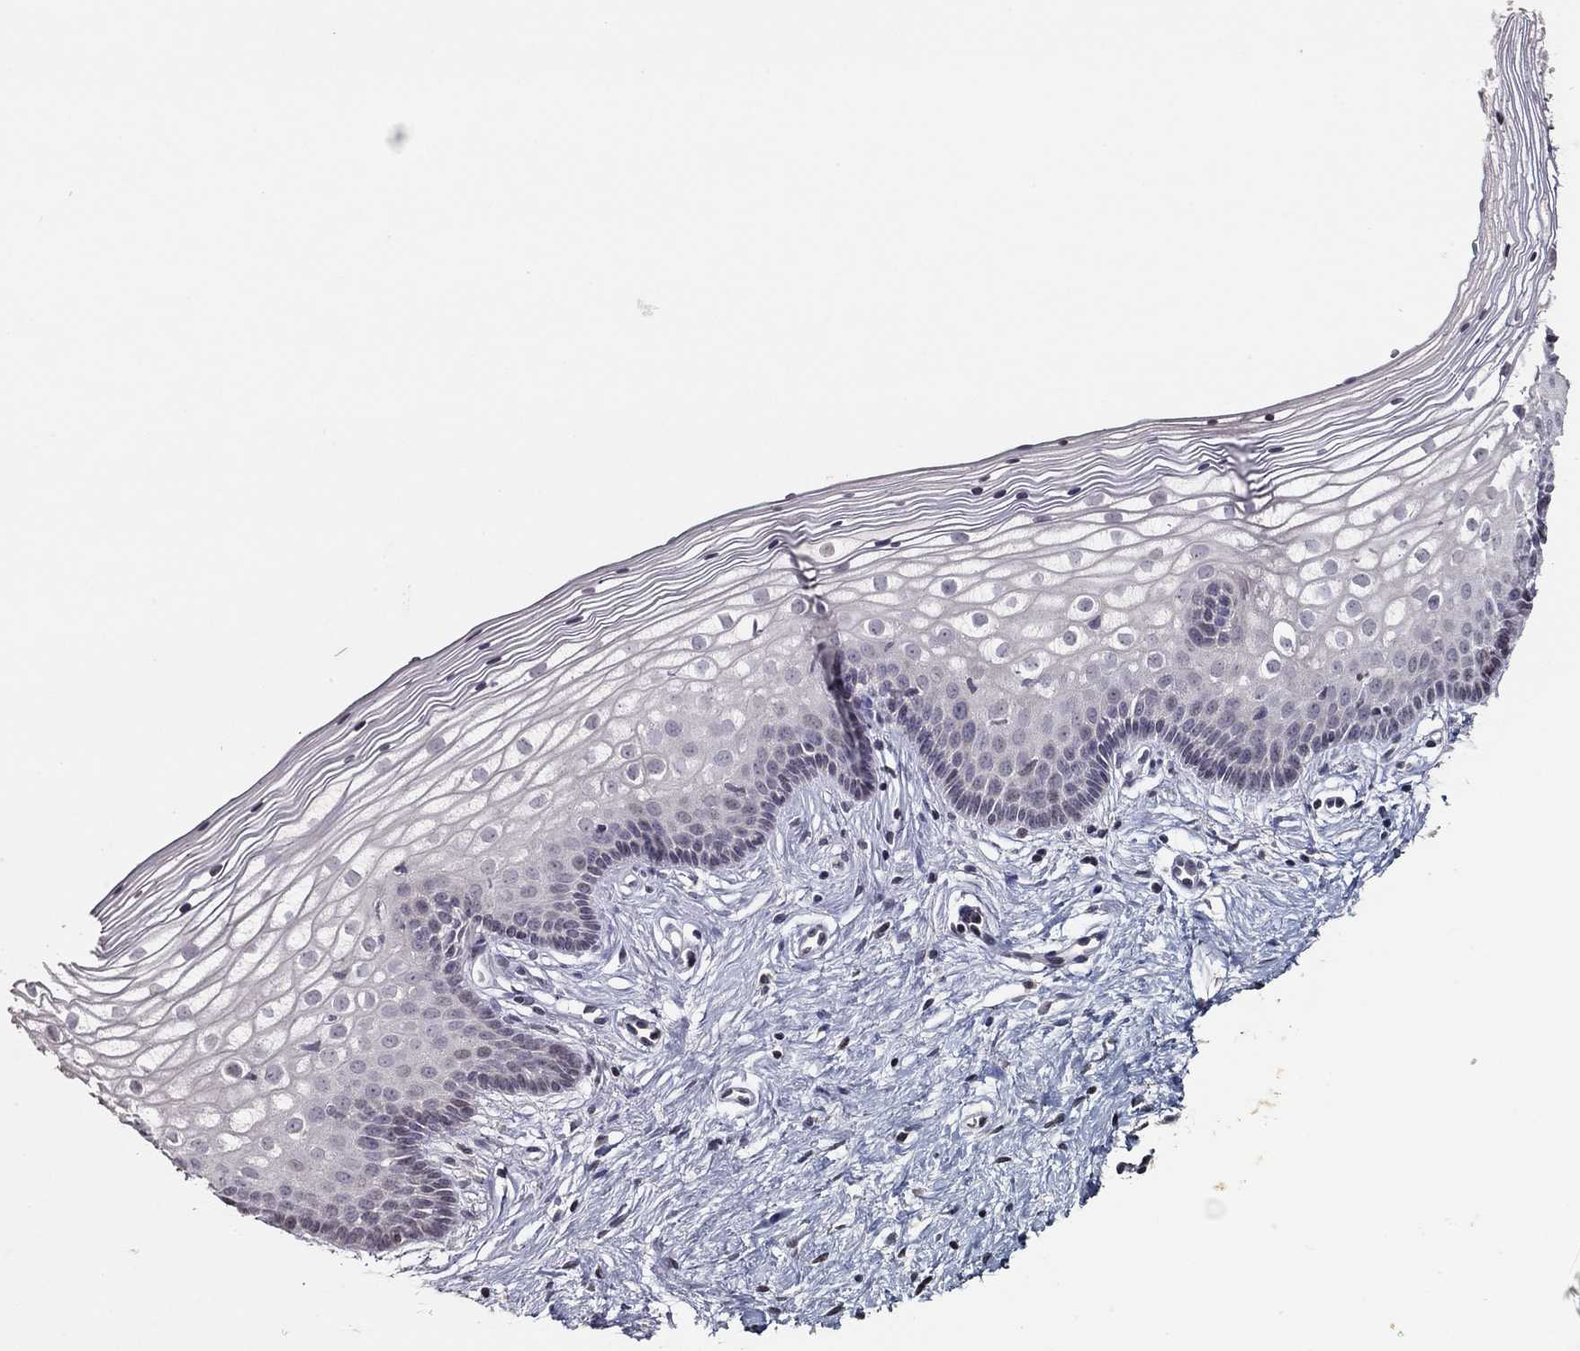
{"staining": {"intensity": "negative", "quantity": "none", "location": "none"}, "tissue": "vagina", "cell_type": "Squamous epithelial cells", "image_type": "normal", "snomed": [{"axis": "morphology", "description": "Normal tissue, NOS"}, {"axis": "topography", "description": "Vagina"}], "caption": "DAB (3,3'-diaminobenzidine) immunohistochemical staining of unremarkable vagina reveals no significant expression in squamous epithelial cells. (DAB (3,3'-diaminobenzidine) immunohistochemistry (IHC) visualized using brightfield microscopy, high magnification).", "gene": "TSHB", "patient": {"sex": "female", "age": 36}}